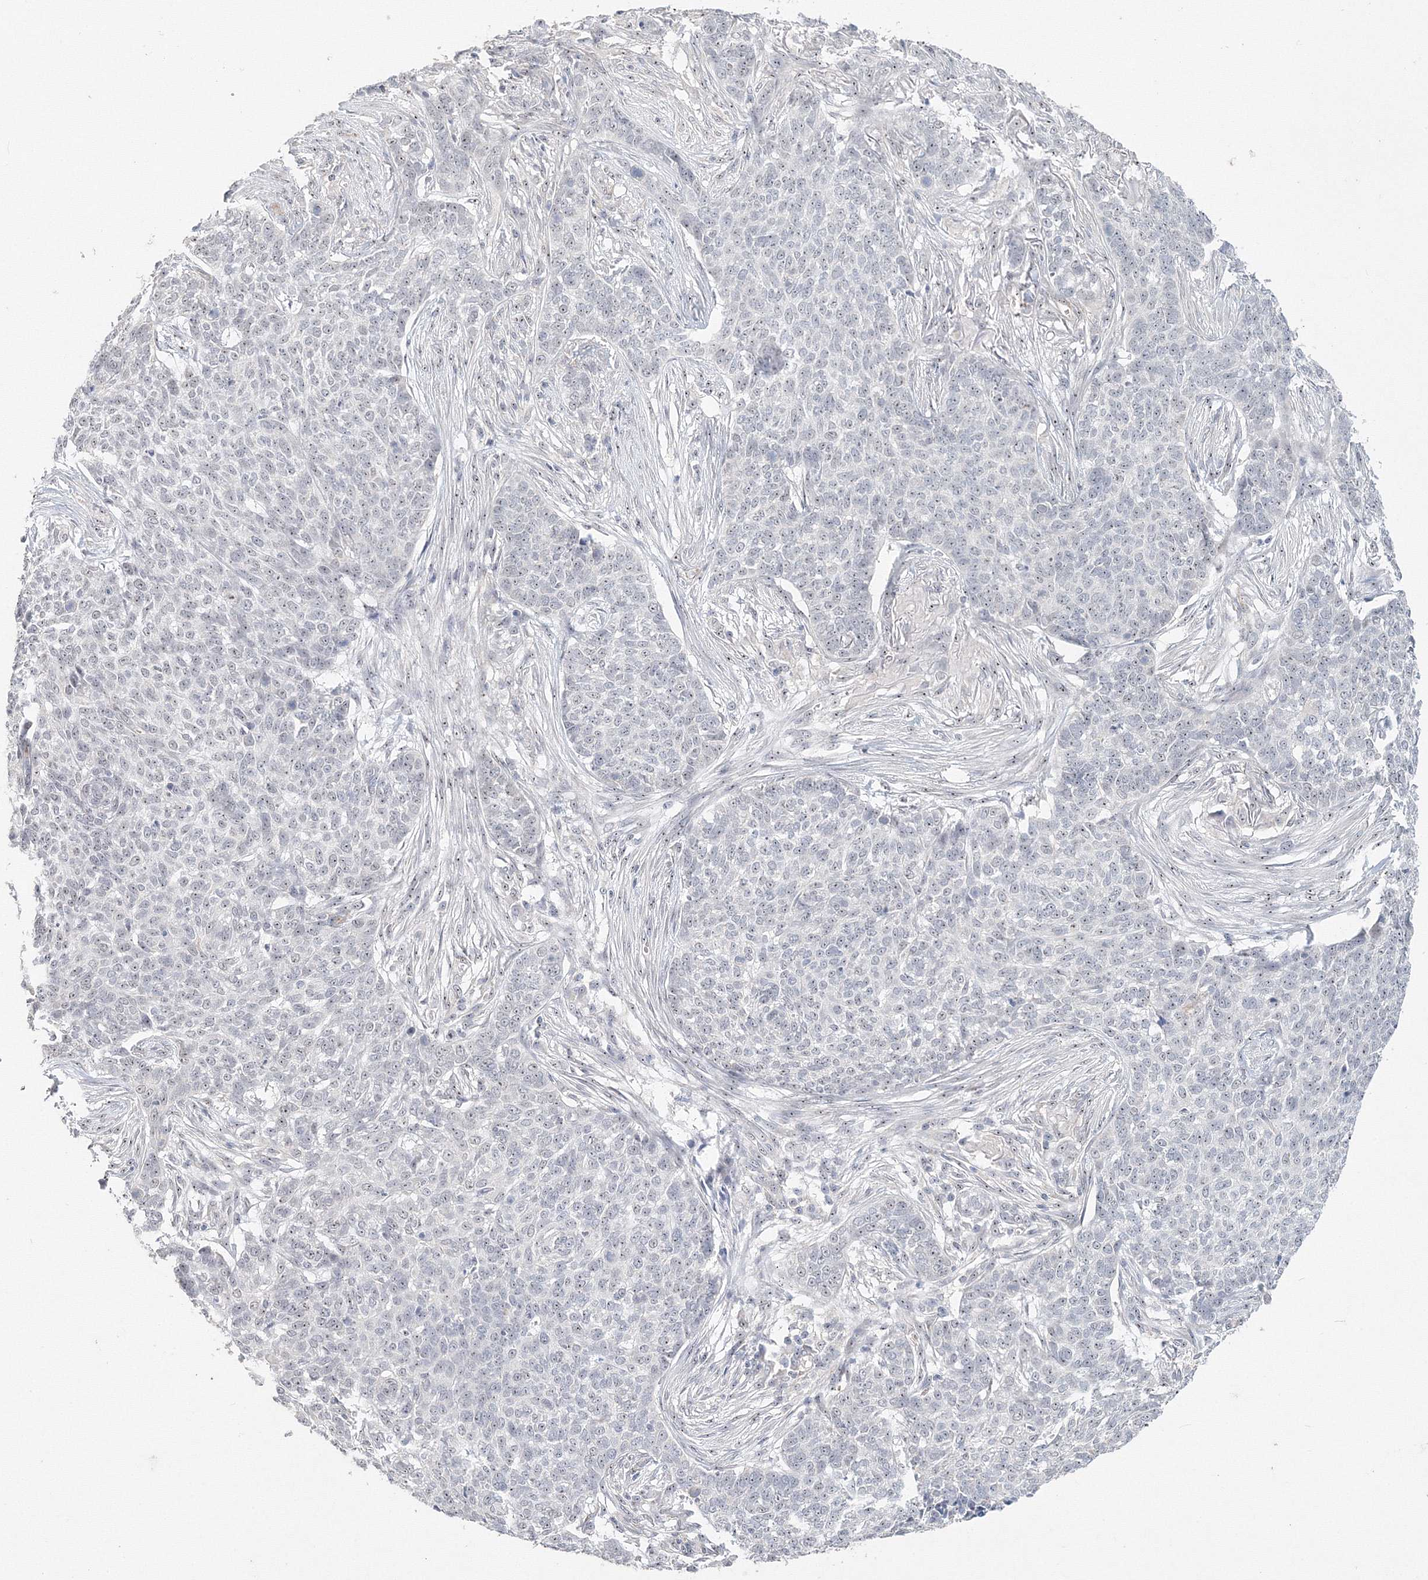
{"staining": {"intensity": "weak", "quantity": "25%-75%", "location": "nuclear"}, "tissue": "skin cancer", "cell_type": "Tumor cells", "image_type": "cancer", "snomed": [{"axis": "morphology", "description": "Basal cell carcinoma"}, {"axis": "topography", "description": "Skin"}], "caption": "Immunohistochemistry micrograph of skin basal cell carcinoma stained for a protein (brown), which reveals low levels of weak nuclear positivity in about 25%-75% of tumor cells.", "gene": "SIRT7", "patient": {"sex": "male", "age": 85}}